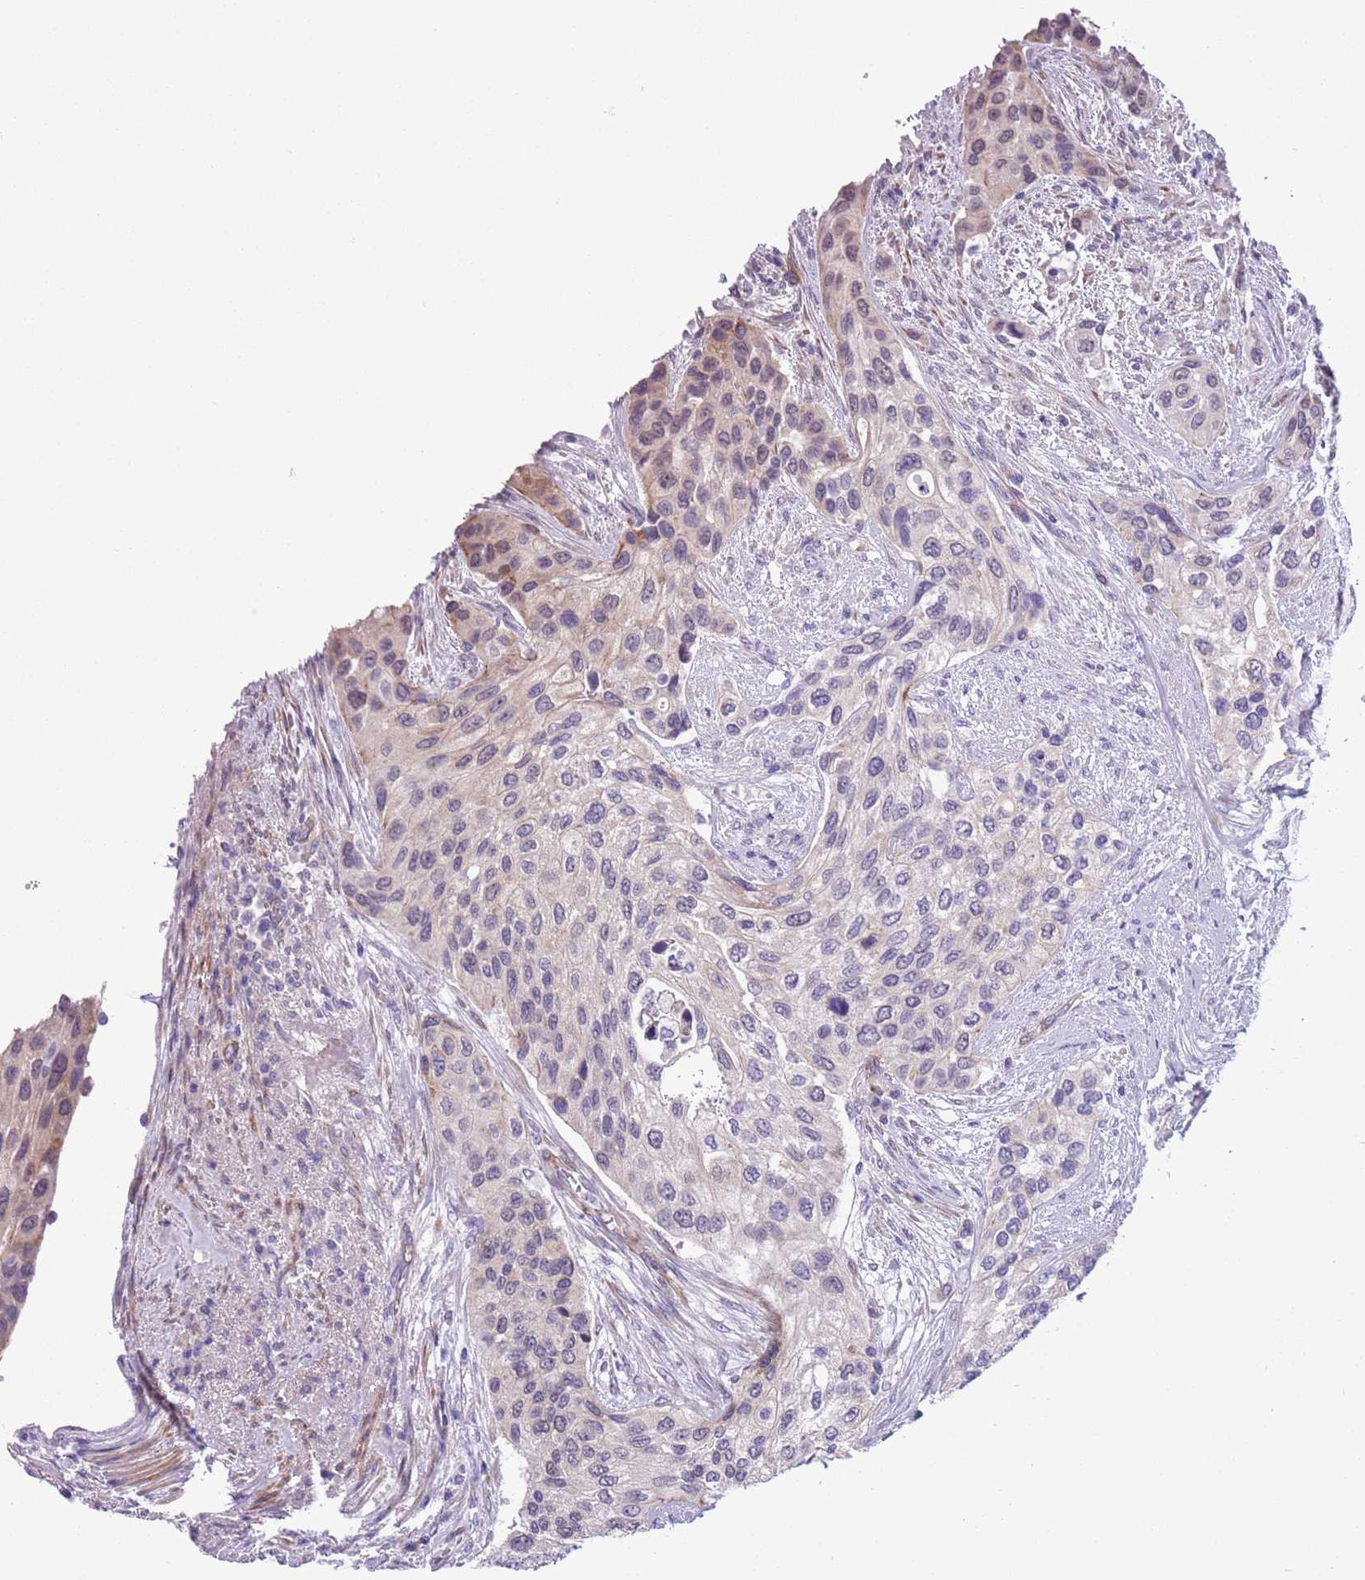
{"staining": {"intensity": "negative", "quantity": "none", "location": "none"}, "tissue": "urothelial cancer", "cell_type": "Tumor cells", "image_type": "cancer", "snomed": [{"axis": "morphology", "description": "Normal tissue, NOS"}, {"axis": "morphology", "description": "Urothelial carcinoma, High grade"}, {"axis": "topography", "description": "Vascular tissue"}, {"axis": "topography", "description": "Urinary bladder"}], "caption": "An IHC micrograph of urothelial cancer is shown. There is no staining in tumor cells of urothelial cancer. Brightfield microscopy of immunohistochemistry (IHC) stained with DAB (brown) and hematoxylin (blue), captured at high magnification.", "gene": "MRPL32", "patient": {"sex": "female", "age": 56}}